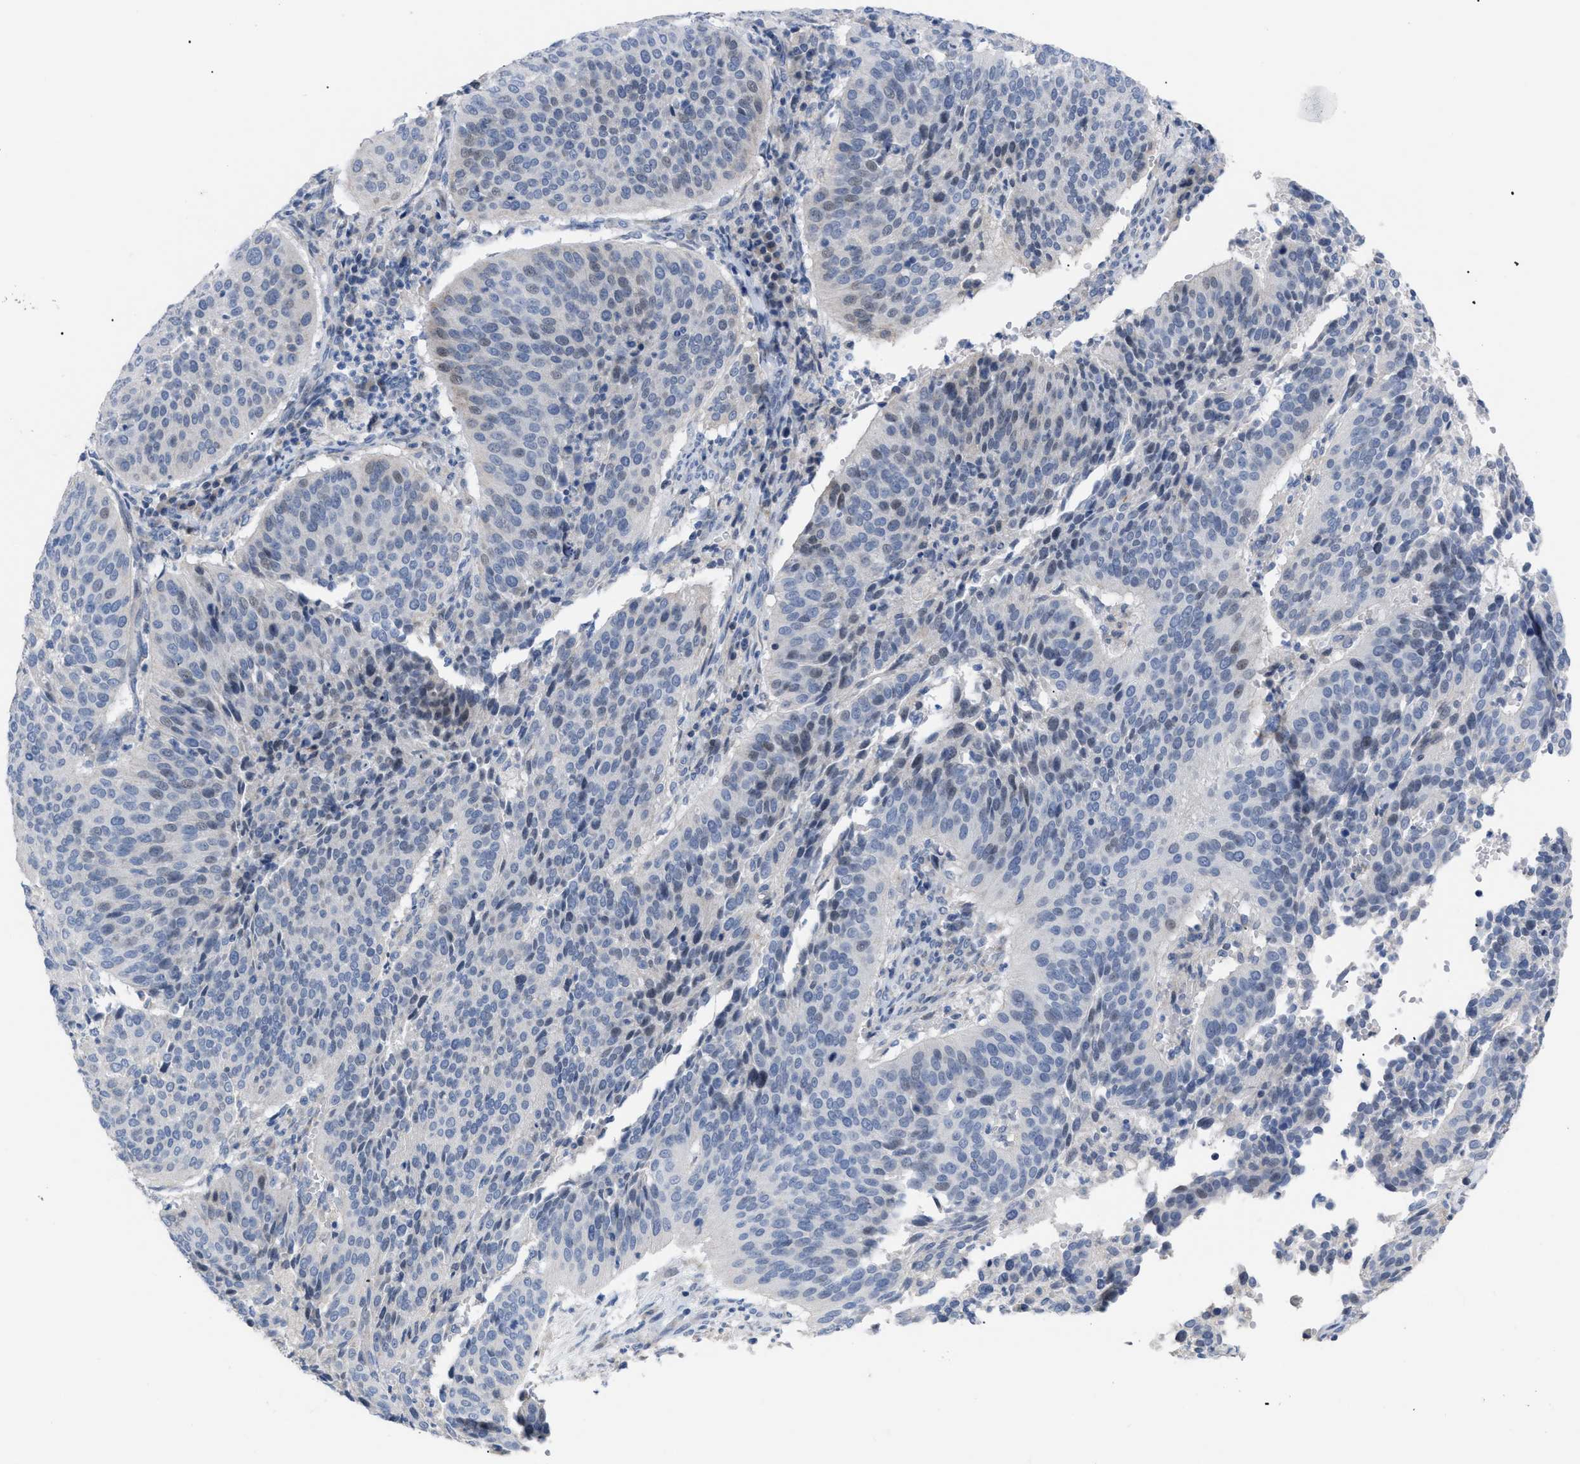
{"staining": {"intensity": "negative", "quantity": "none", "location": "none"}, "tissue": "cervical cancer", "cell_type": "Tumor cells", "image_type": "cancer", "snomed": [{"axis": "morphology", "description": "Normal tissue, NOS"}, {"axis": "morphology", "description": "Squamous cell carcinoma, NOS"}, {"axis": "topography", "description": "Cervix"}], "caption": "Immunohistochemical staining of human cervical cancer shows no significant positivity in tumor cells.", "gene": "CAV3", "patient": {"sex": "female", "age": 39}}